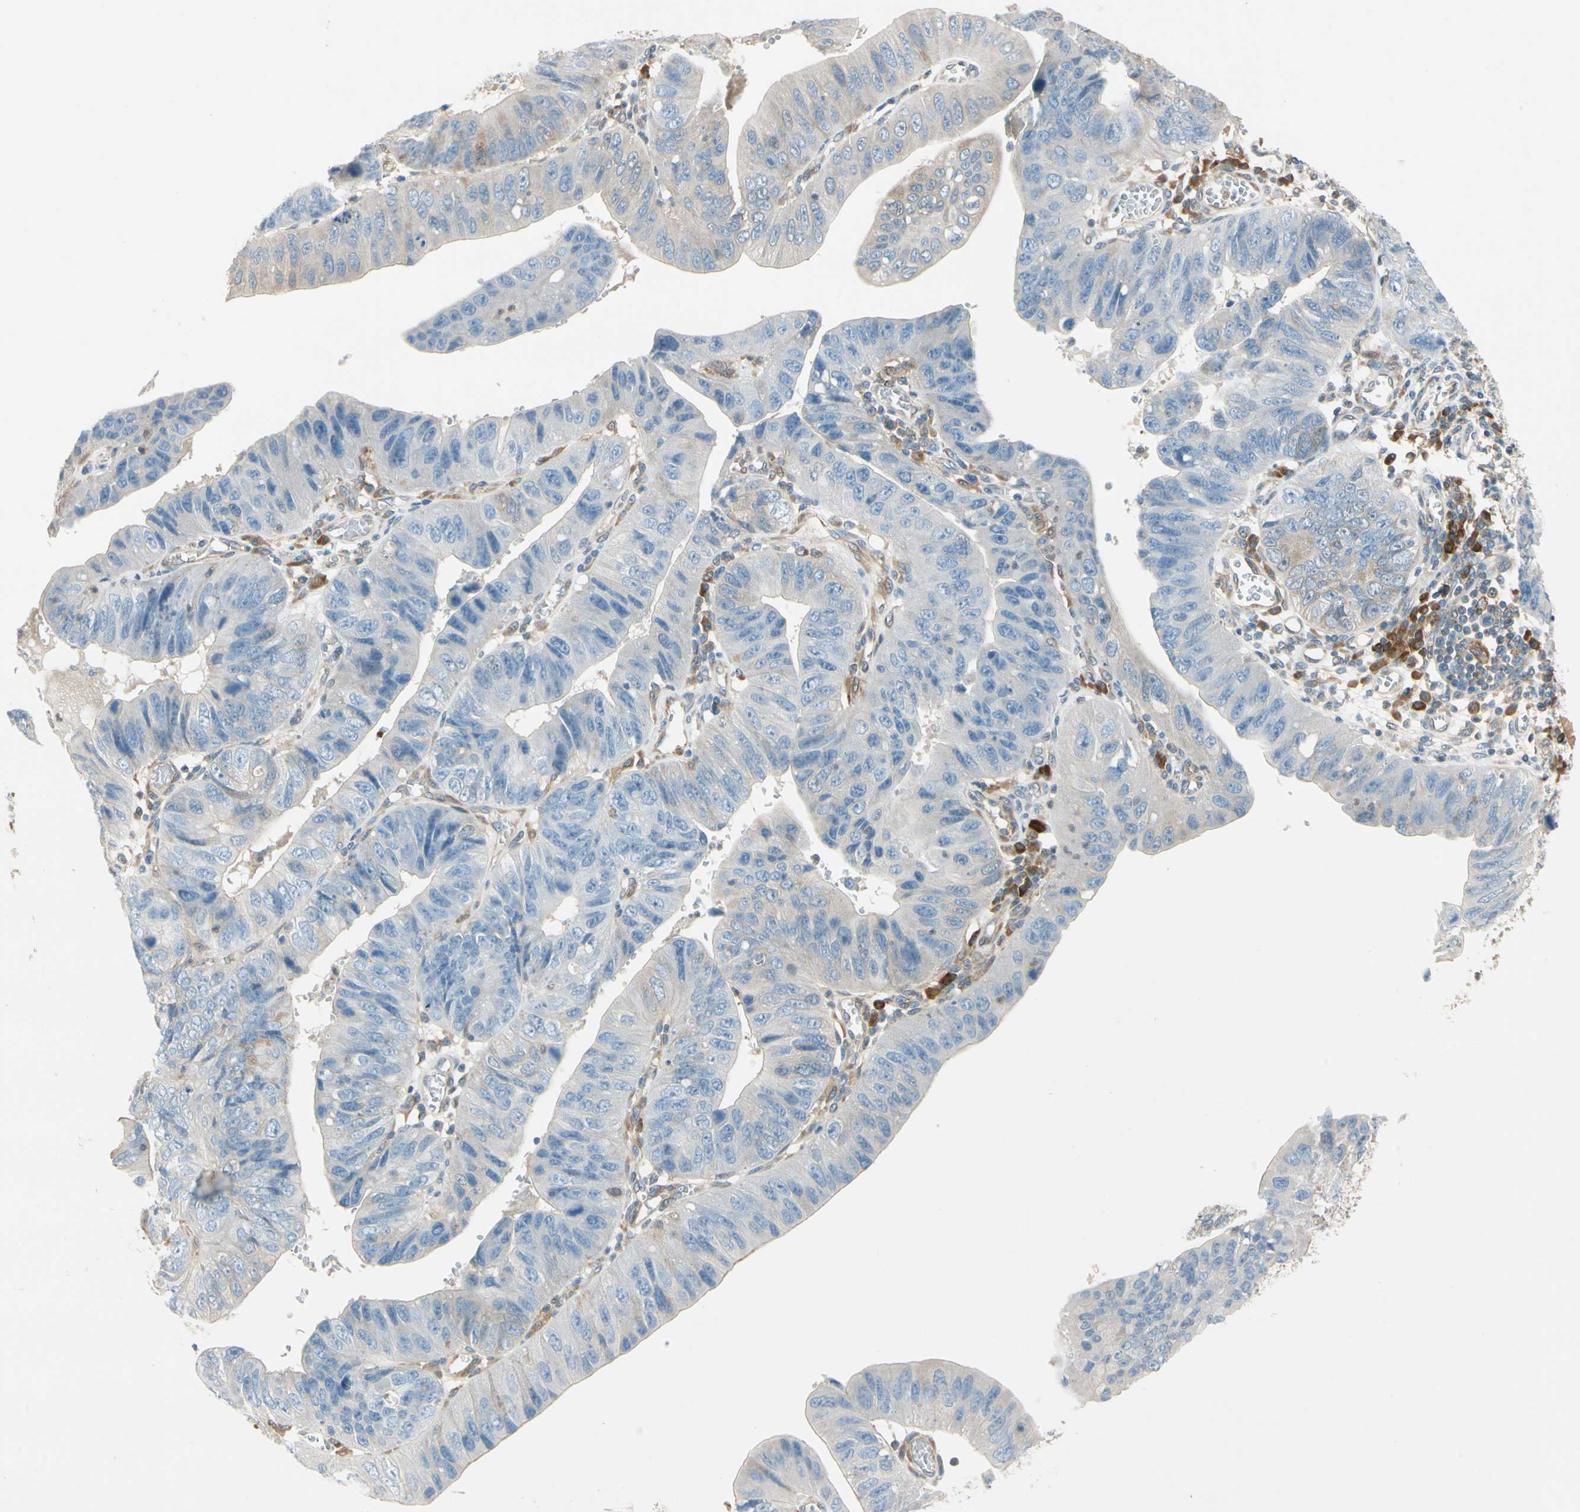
{"staining": {"intensity": "weak", "quantity": "<25%", "location": "cytoplasmic/membranous"}, "tissue": "stomach cancer", "cell_type": "Tumor cells", "image_type": "cancer", "snomed": [{"axis": "morphology", "description": "Adenocarcinoma, NOS"}, {"axis": "topography", "description": "Stomach"}], "caption": "This is an immunohistochemistry image of stomach cancer (adenocarcinoma). There is no positivity in tumor cells.", "gene": "WIPI1", "patient": {"sex": "male", "age": 59}}